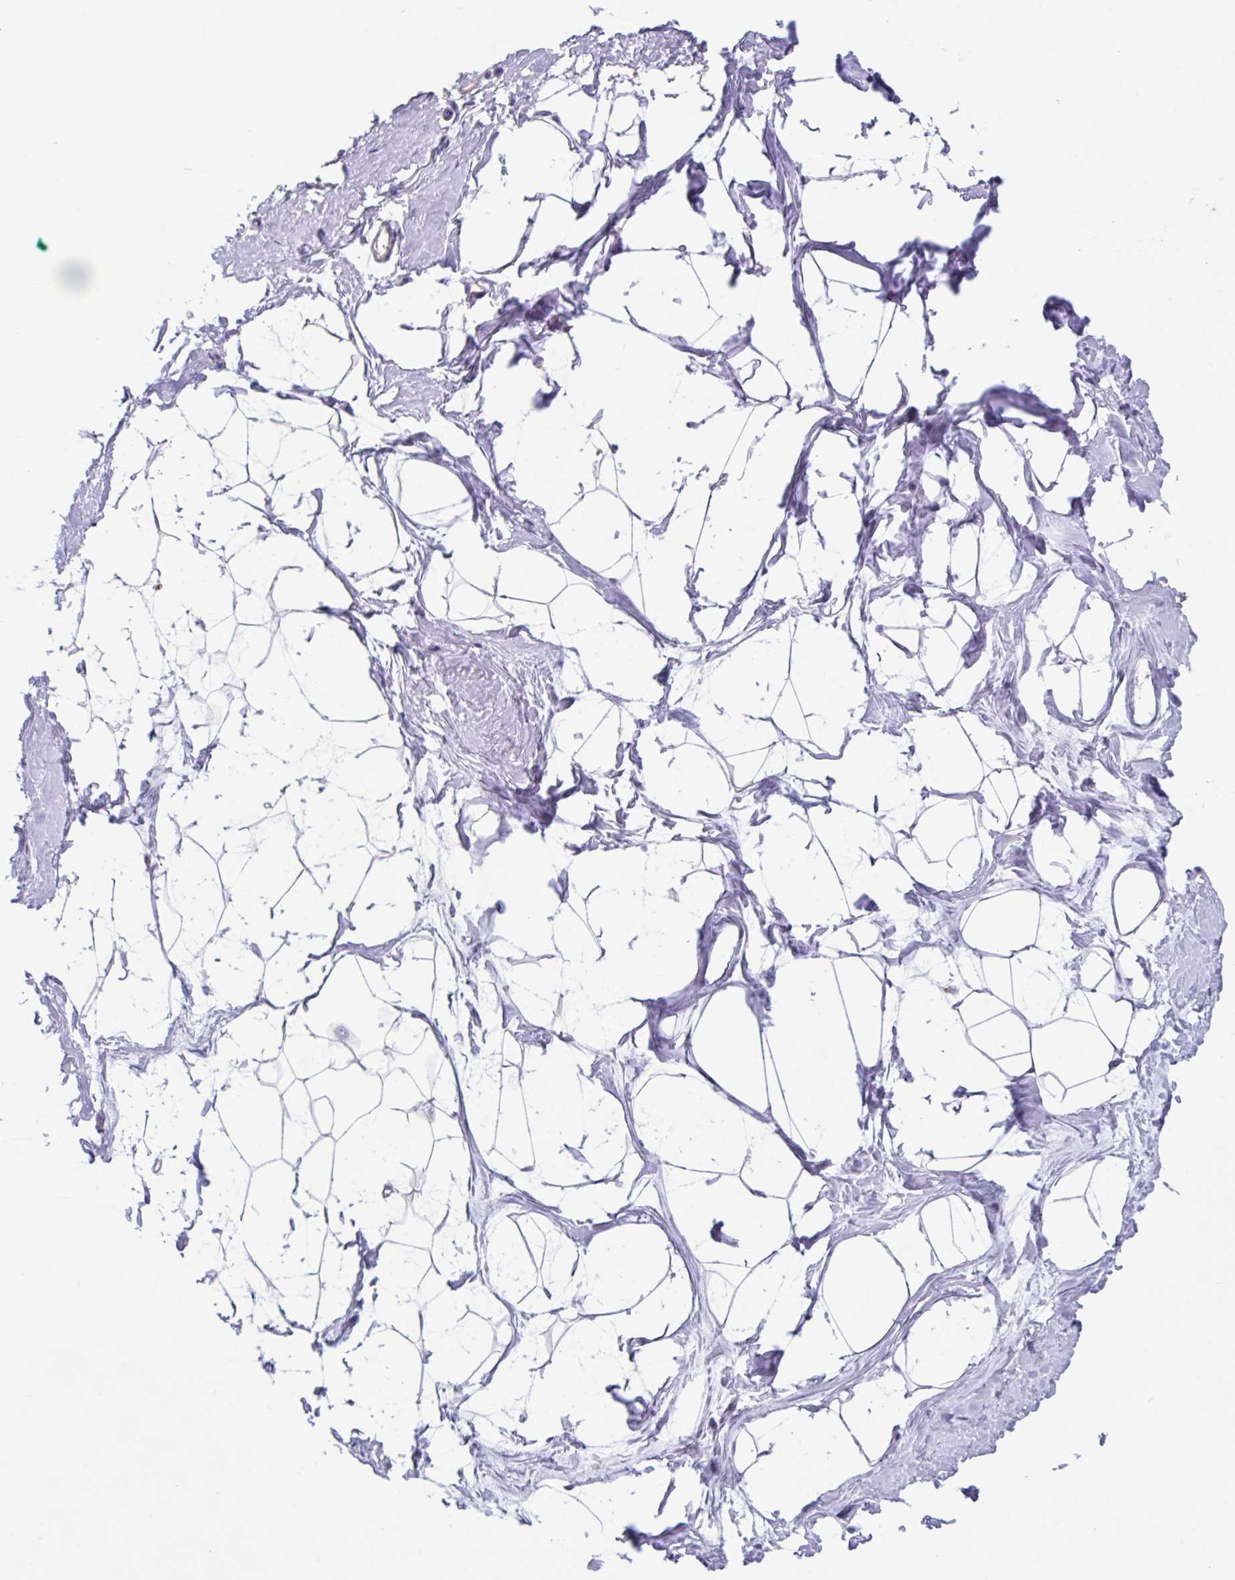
{"staining": {"intensity": "negative", "quantity": "none", "location": "none"}, "tissue": "breast", "cell_type": "Adipocytes", "image_type": "normal", "snomed": [{"axis": "morphology", "description": "Normal tissue, NOS"}, {"axis": "topography", "description": "Breast"}], "caption": "Breast stained for a protein using IHC displays no staining adipocytes.", "gene": "LENG9", "patient": {"sex": "female", "age": 45}}